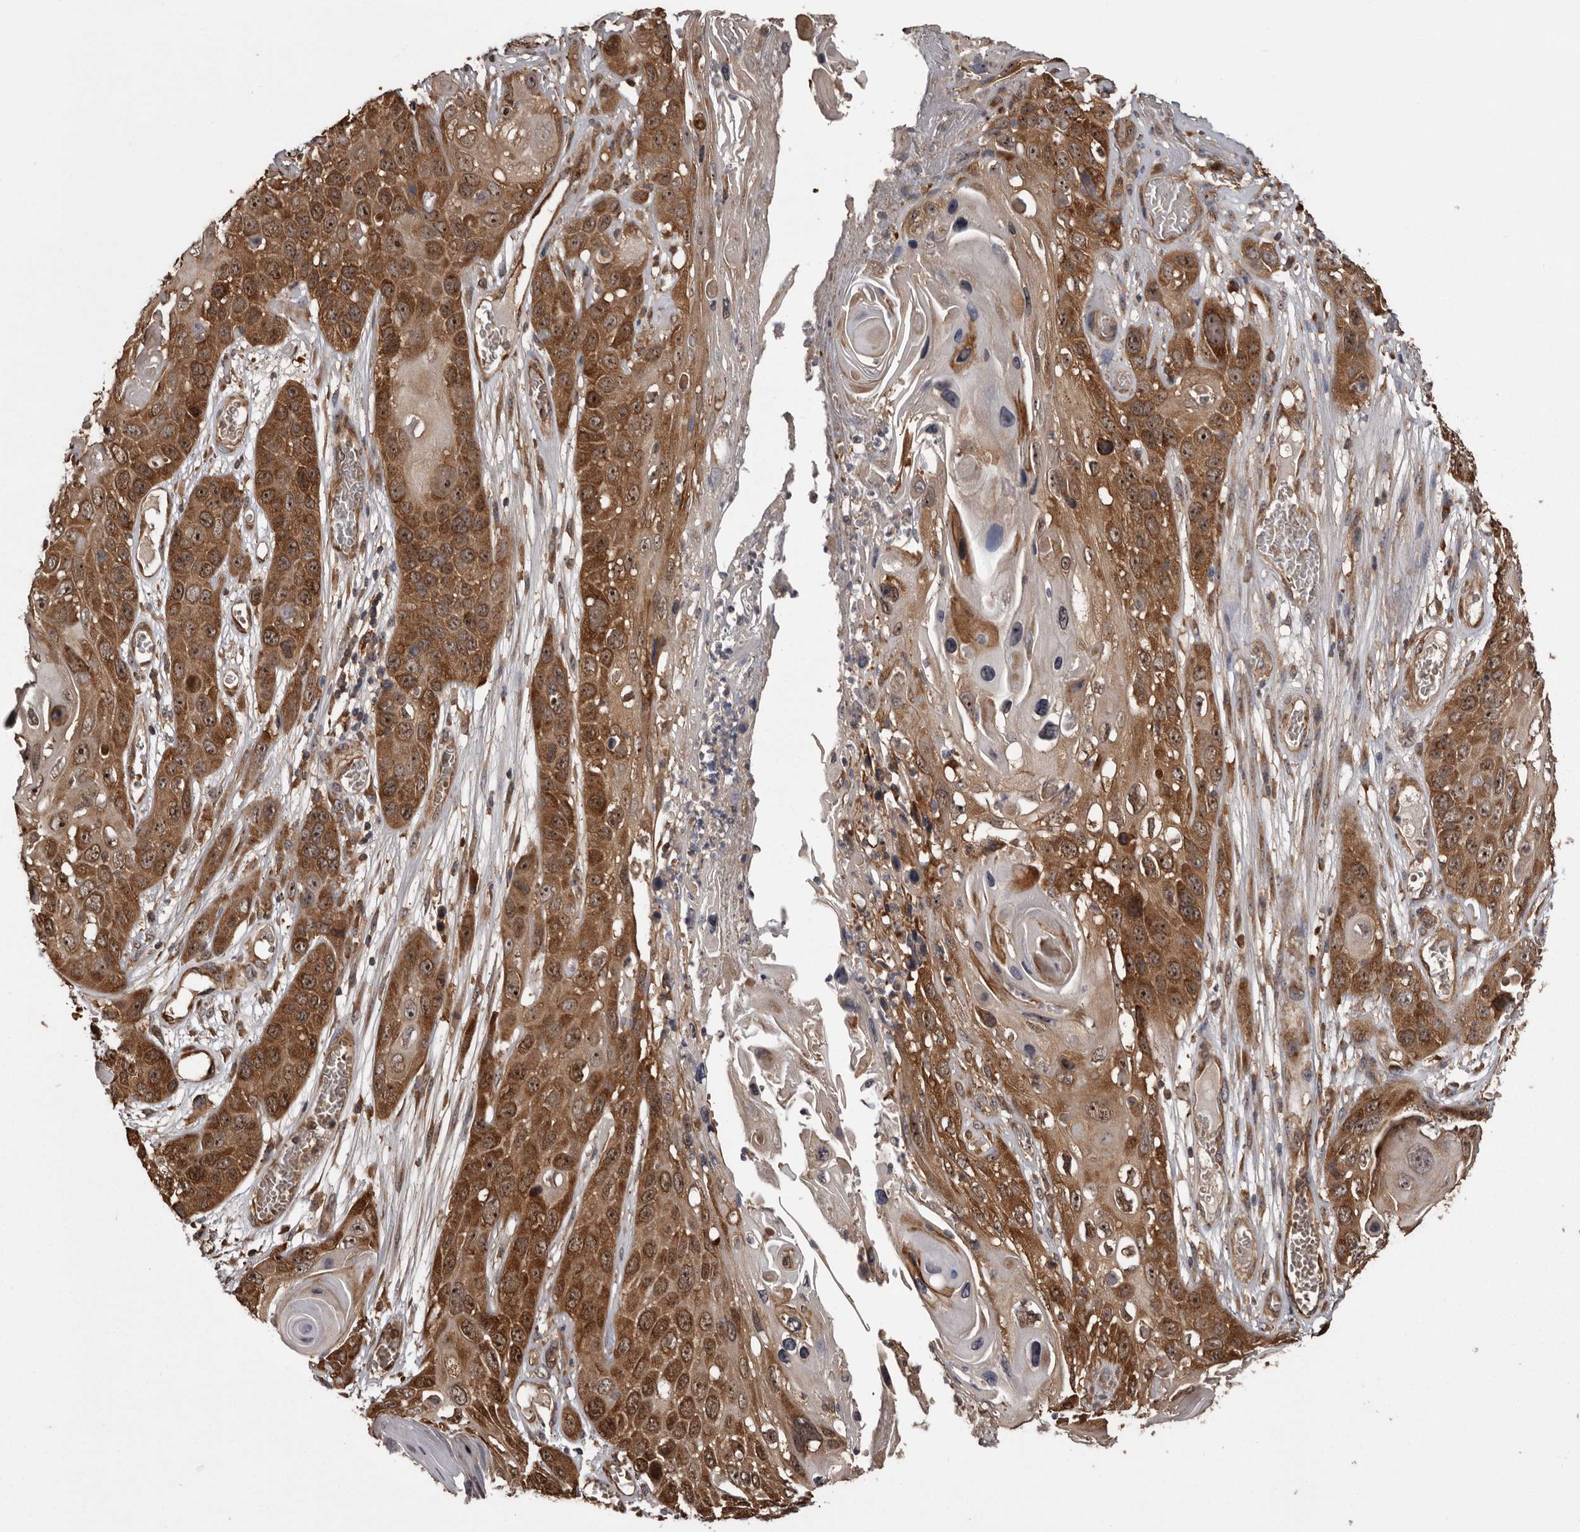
{"staining": {"intensity": "strong", "quantity": ">75%", "location": "cytoplasmic/membranous,nuclear"}, "tissue": "skin cancer", "cell_type": "Tumor cells", "image_type": "cancer", "snomed": [{"axis": "morphology", "description": "Squamous cell carcinoma, NOS"}, {"axis": "topography", "description": "Skin"}], "caption": "Immunohistochemical staining of human skin cancer (squamous cell carcinoma) demonstrates high levels of strong cytoplasmic/membranous and nuclear staining in approximately >75% of tumor cells.", "gene": "DARS1", "patient": {"sex": "male", "age": 55}}